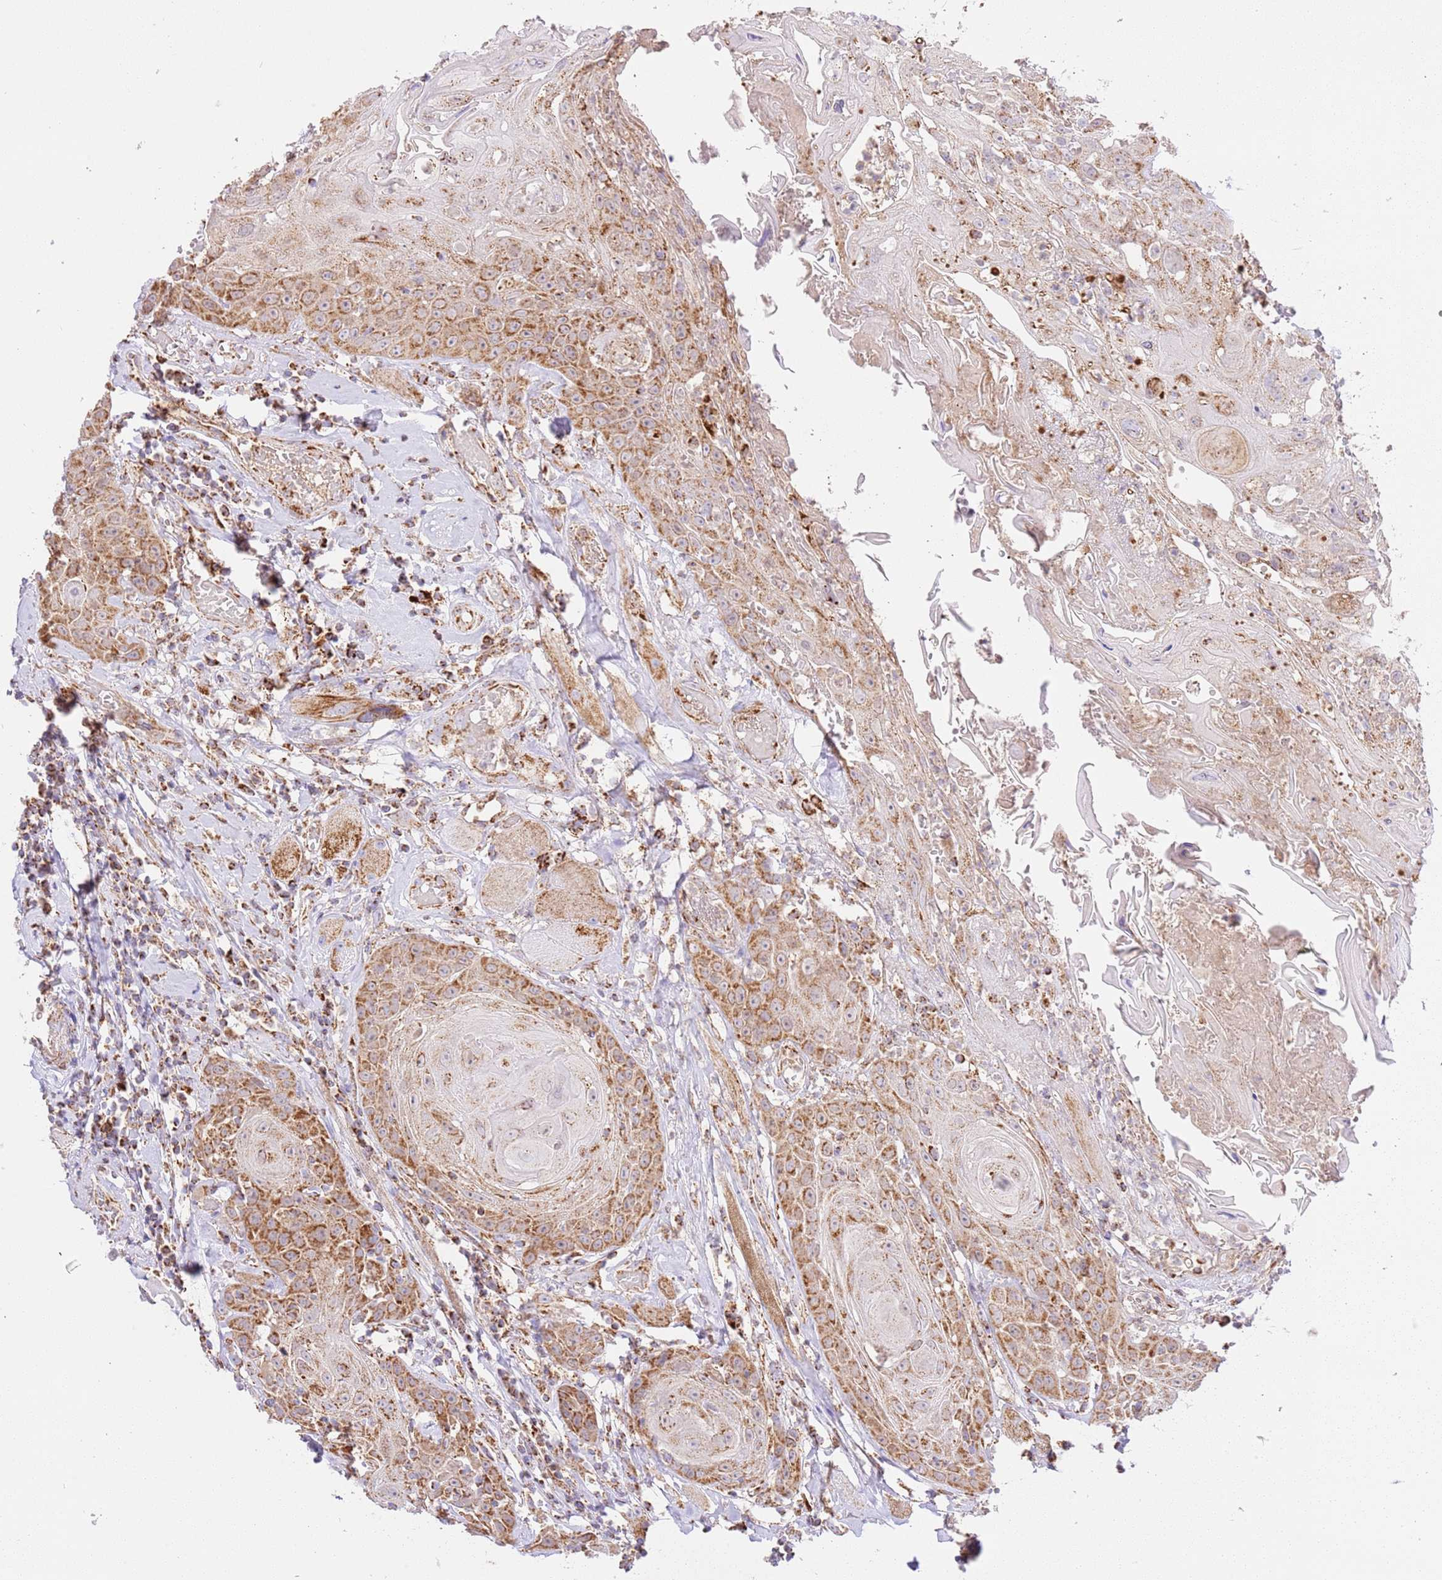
{"staining": {"intensity": "moderate", "quantity": ">75%", "location": "cytoplasmic/membranous"}, "tissue": "head and neck cancer", "cell_type": "Tumor cells", "image_type": "cancer", "snomed": [{"axis": "morphology", "description": "Squamous cell carcinoma, NOS"}, {"axis": "topography", "description": "Head-Neck"}], "caption": "This photomicrograph demonstrates immunohistochemistry (IHC) staining of human squamous cell carcinoma (head and neck), with medium moderate cytoplasmic/membranous staining in approximately >75% of tumor cells.", "gene": "ZBTB39", "patient": {"sex": "female", "age": 59}}